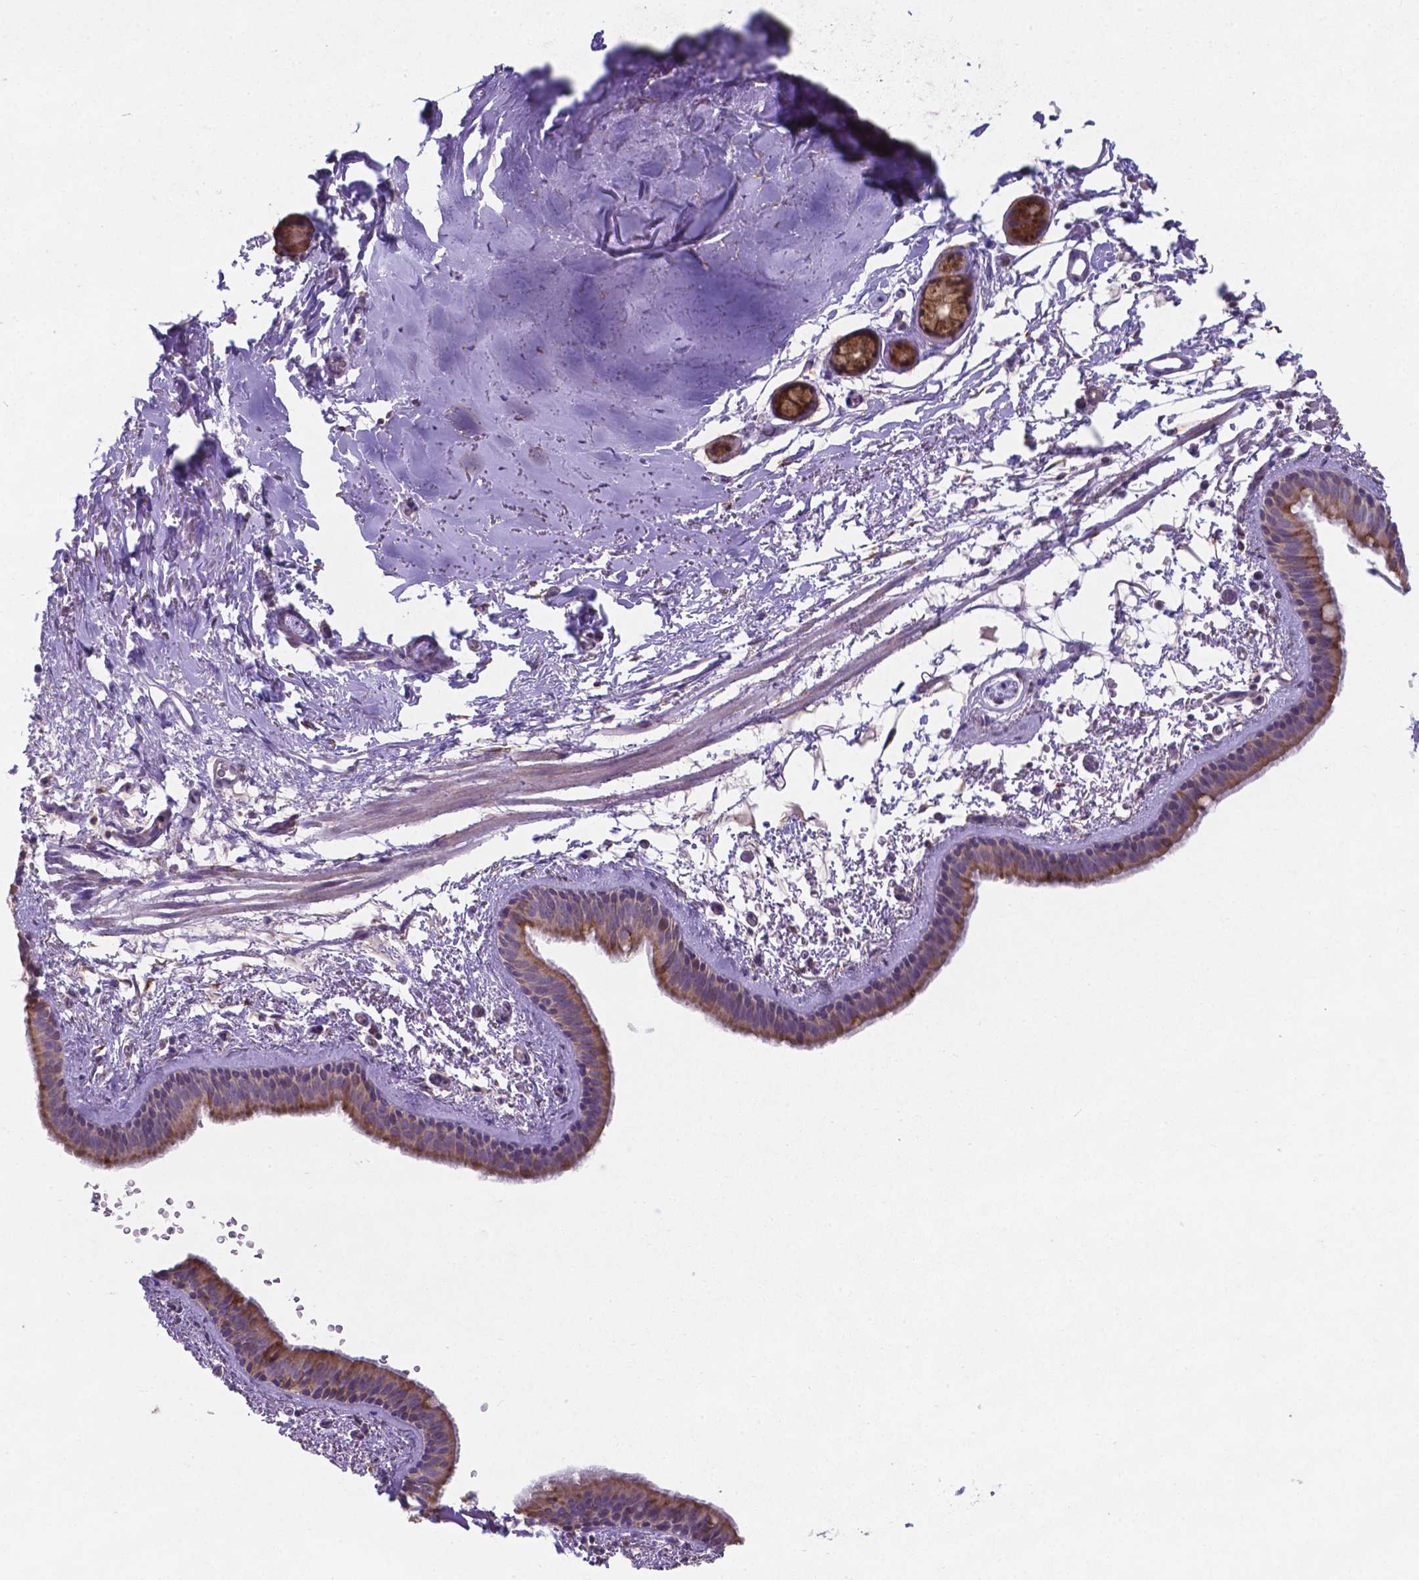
{"staining": {"intensity": "weak", "quantity": "25%-75%", "location": "cytoplasmic/membranous"}, "tissue": "bronchus", "cell_type": "Respiratory epithelial cells", "image_type": "normal", "snomed": [{"axis": "morphology", "description": "Normal tissue, NOS"}, {"axis": "topography", "description": "Bronchus"}], "caption": "Immunohistochemistry histopathology image of normal bronchus: human bronchus stained using immunohistochemistry (IHC) displays low levels of weak protein expression localized specifically in the cytoplasmic/membranous of respiratory epithelial cells, appearing as a cytoplasmic/membranous brown color.", "gene": "FAM114A1", "patient": {"sex": "female", "age": 61}}